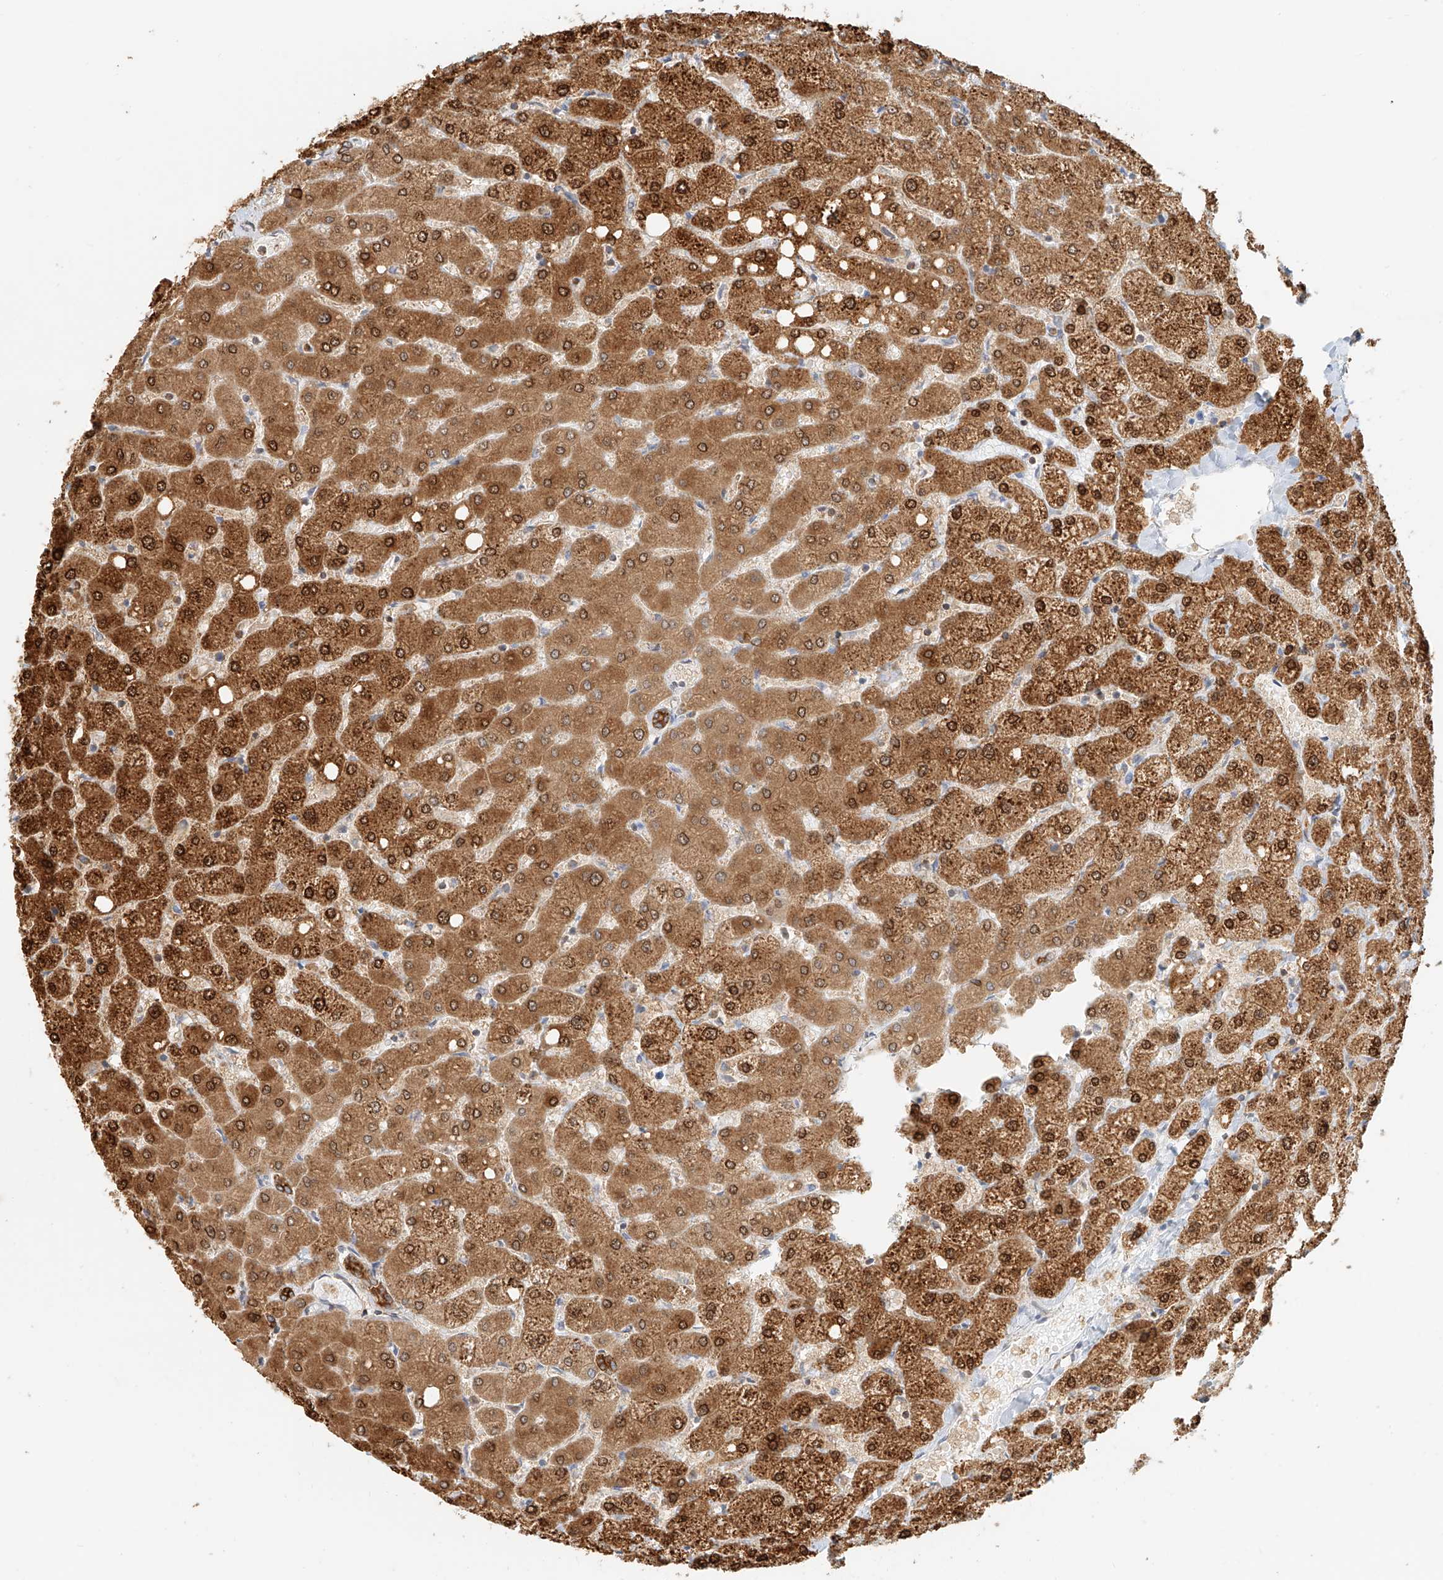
{"staining": {"intensity": "strong", "quantity": ">75%", "location": "cytoplasmic/membranous"}, "tissue": "liver", "cell_type": "Cholangiocytes", "image_type": "normal", "snomed": [{"axis": "morphology", "description": "Normal tissue, NOS"}, {"axis": "topography", "description": "Liver"}], "caption": "Immunohistochemistry (IHC) (DAB (3,3'-diaminobenzidine)) staining of benign liver exhibits strong cytoplasmic/membranous protein expression in approximately >75% of cholangiocytes.", "gene": "DHRS7", "patient": {"sex": "female", "age": 54}}